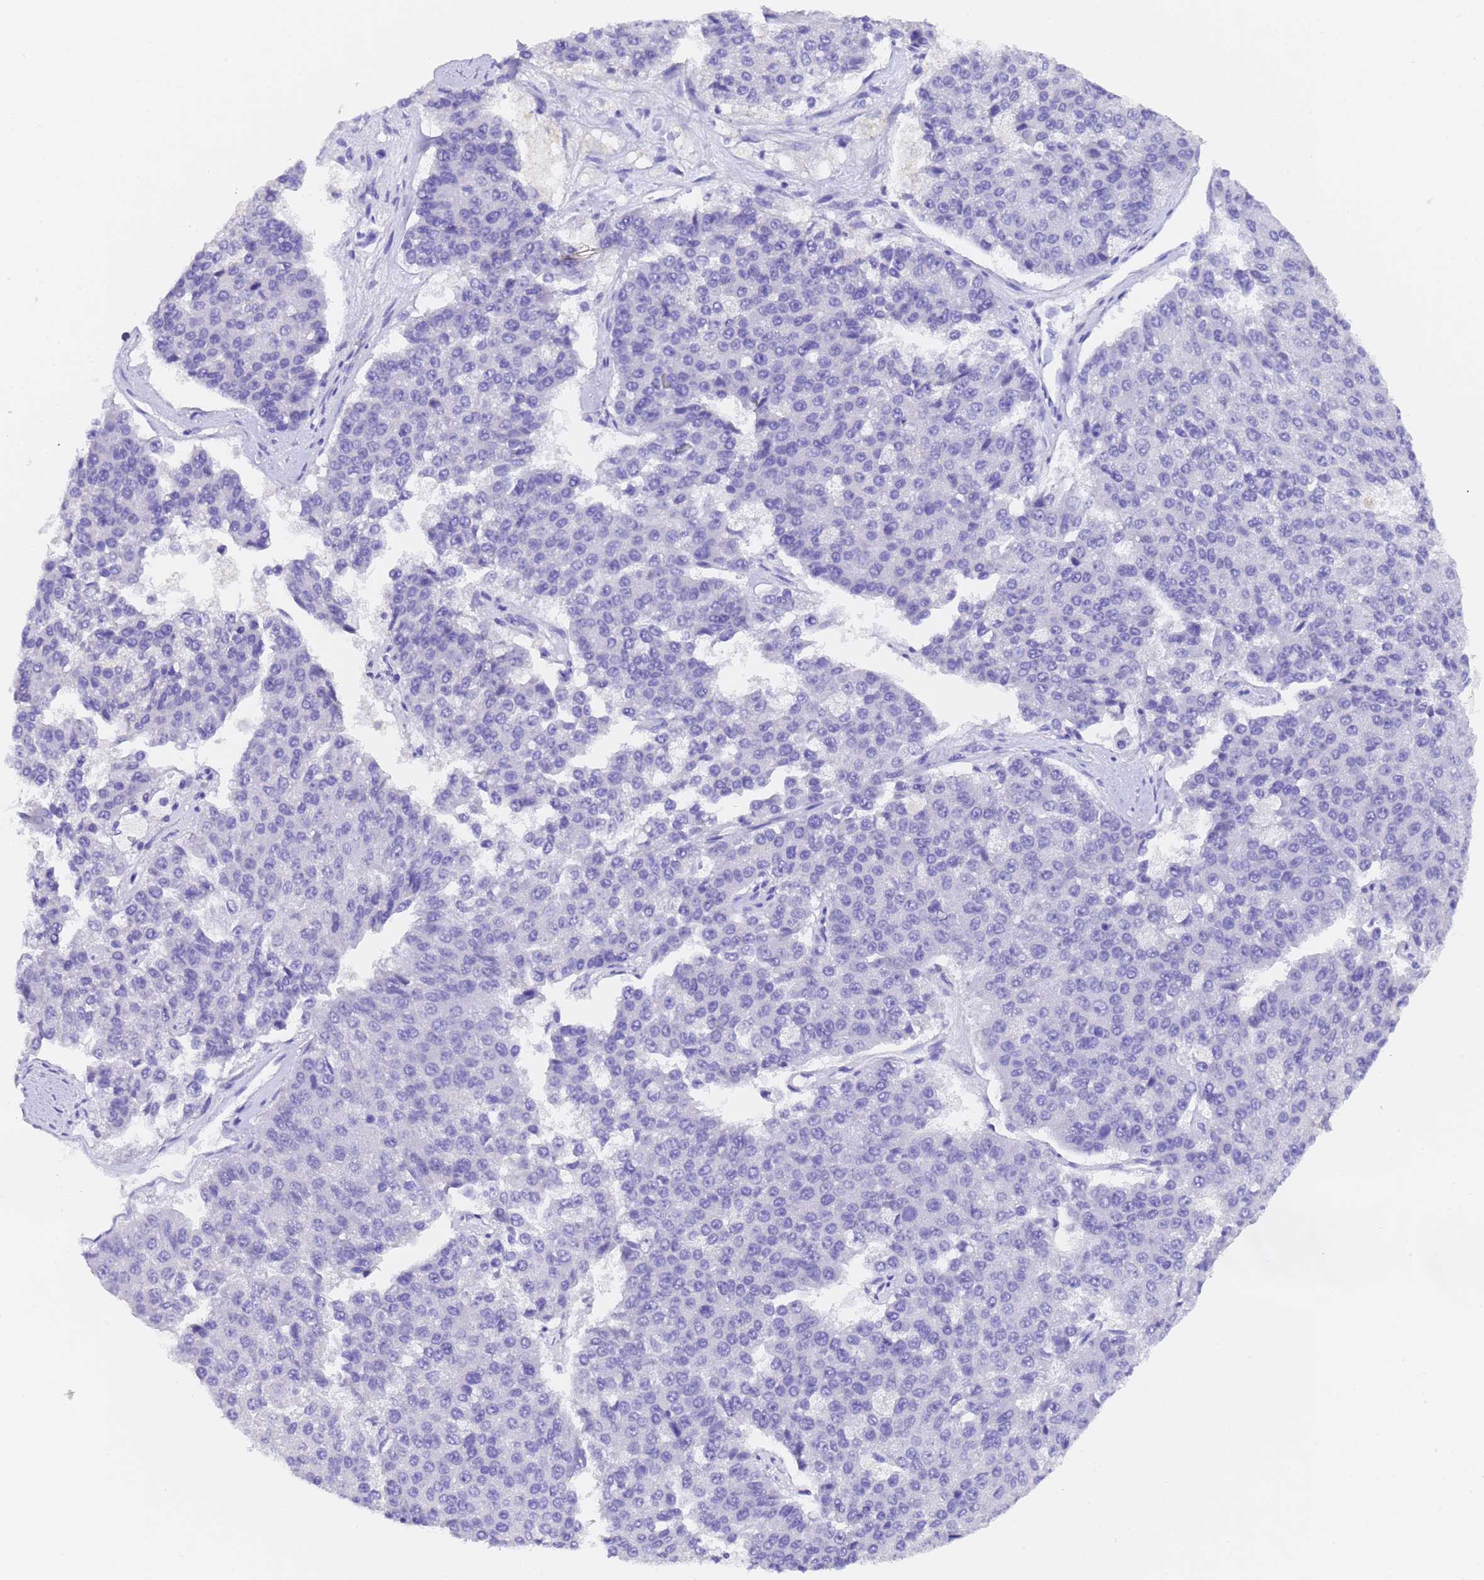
{"staining": {"intensity": "negative", "quantity": "none", "location": "none"}, "tissue": "pancreatic cancer", "cell_type": "Tumor cells", "image_type": "cancer", "snomed": [{"axis": "morphology", "description": "Adenocarcinoma, NOS"}, {"axis": "topography", "description": "Pancreas"}], "caption": "An immunohistochemistry (IHC) micrograph of adenocarcinoma (pancreatic) is shown. There is no staining in tumor cells of adenocarcinoma (pancreatic).", "gene": "GABRA1", "patient": {"sex": "male", "age": 50}}